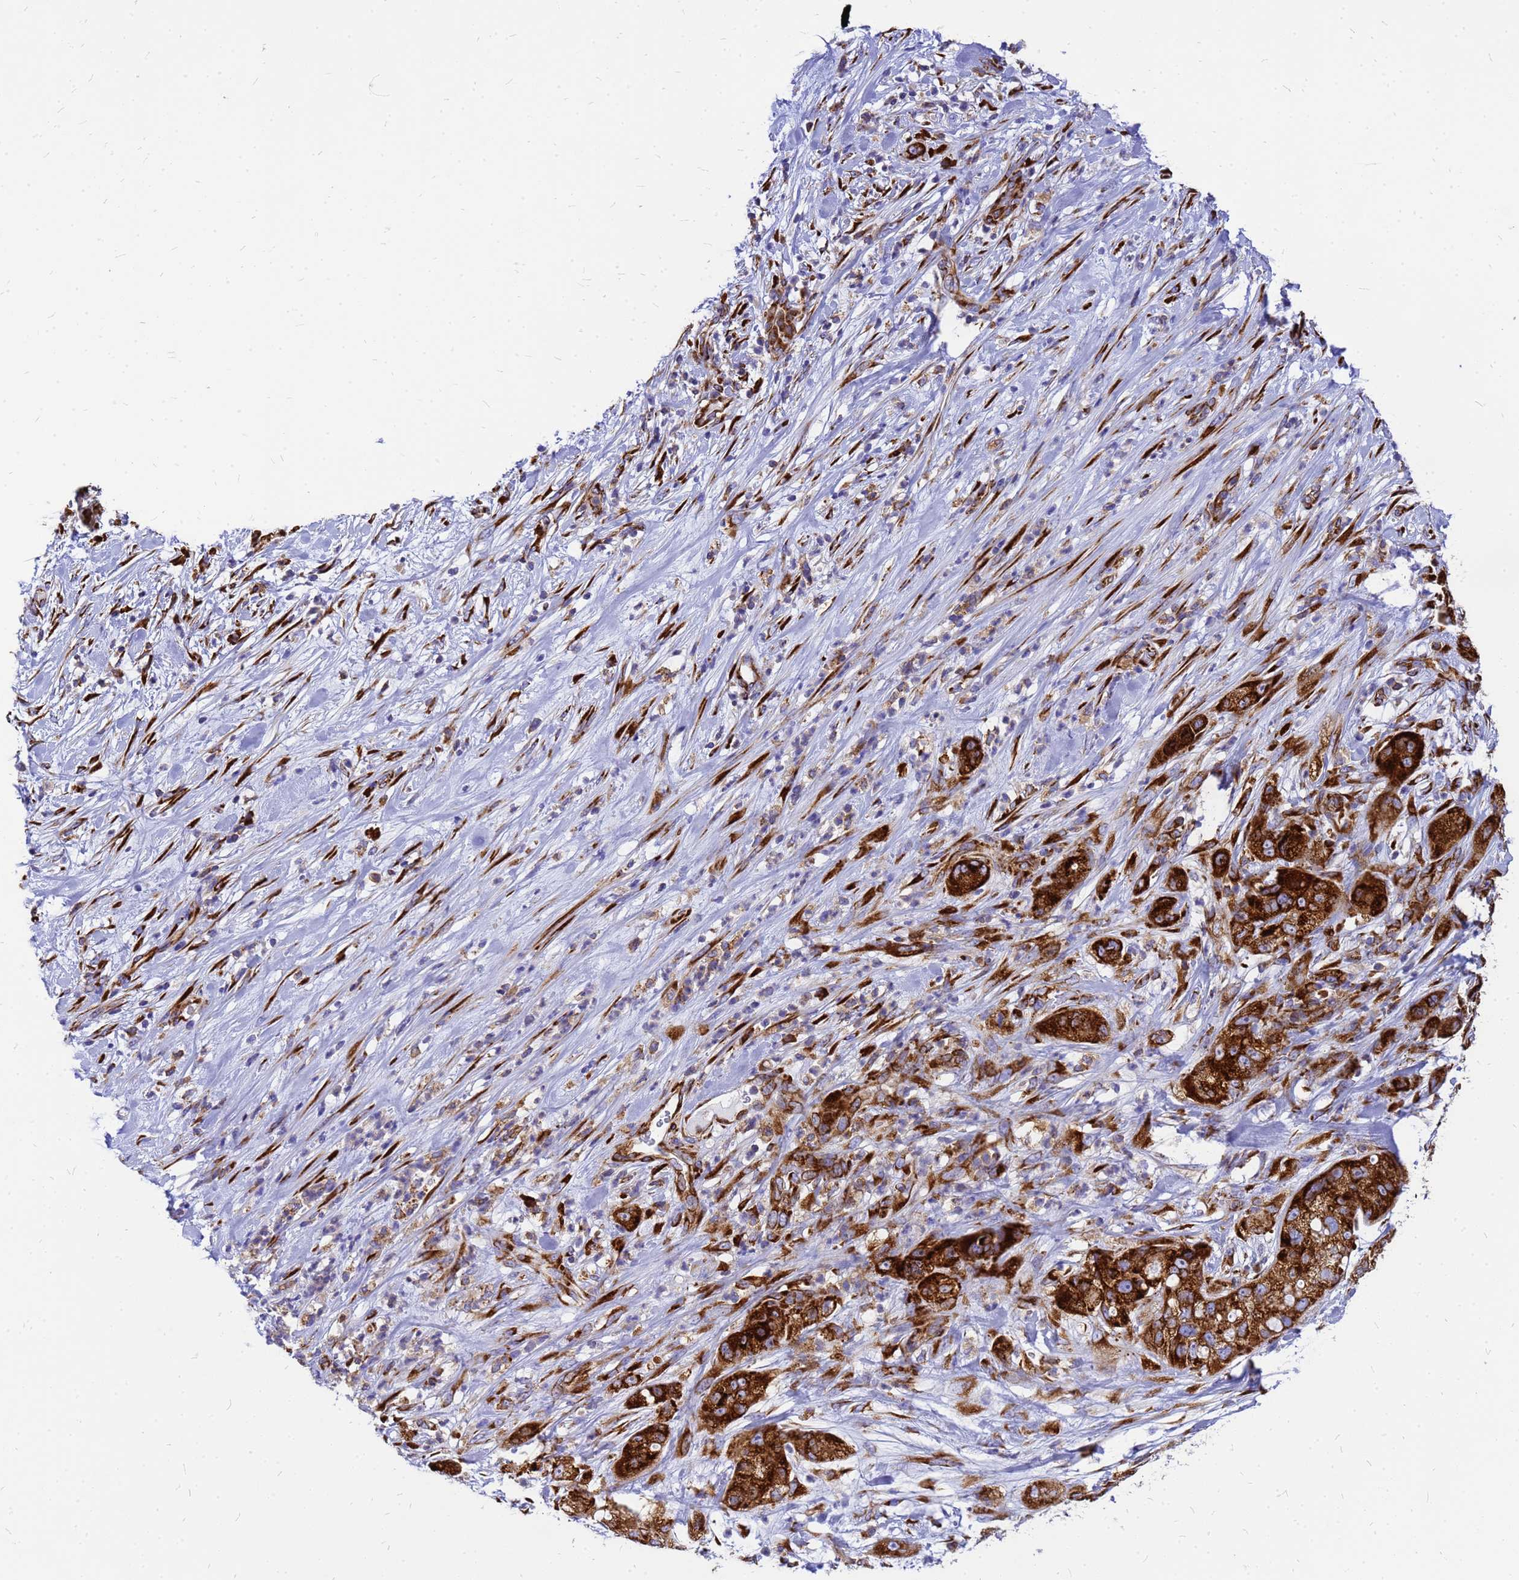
{"staining": {"intensity": "strong", "quantity": ">75%", "location": "cytoplasmic/membranous"}, "tissue": "pancreatic cancer", "cell_type": "Tumor cells", "image_type": "cancer", "snomed": [{"axis": "morphology", "description": "Adenocarcinoma, NOS"}, {"axis": "topography", "description": "Pancreas"}], "caption": "Brown immunohistochemical staining in pancreatic adenocarcinoma displays strong cytoplasmic/membranous staining in approximately >75% of tumor cells.", "gene": "EEF1D", "patient": {"sex": "female", "age": 78}}